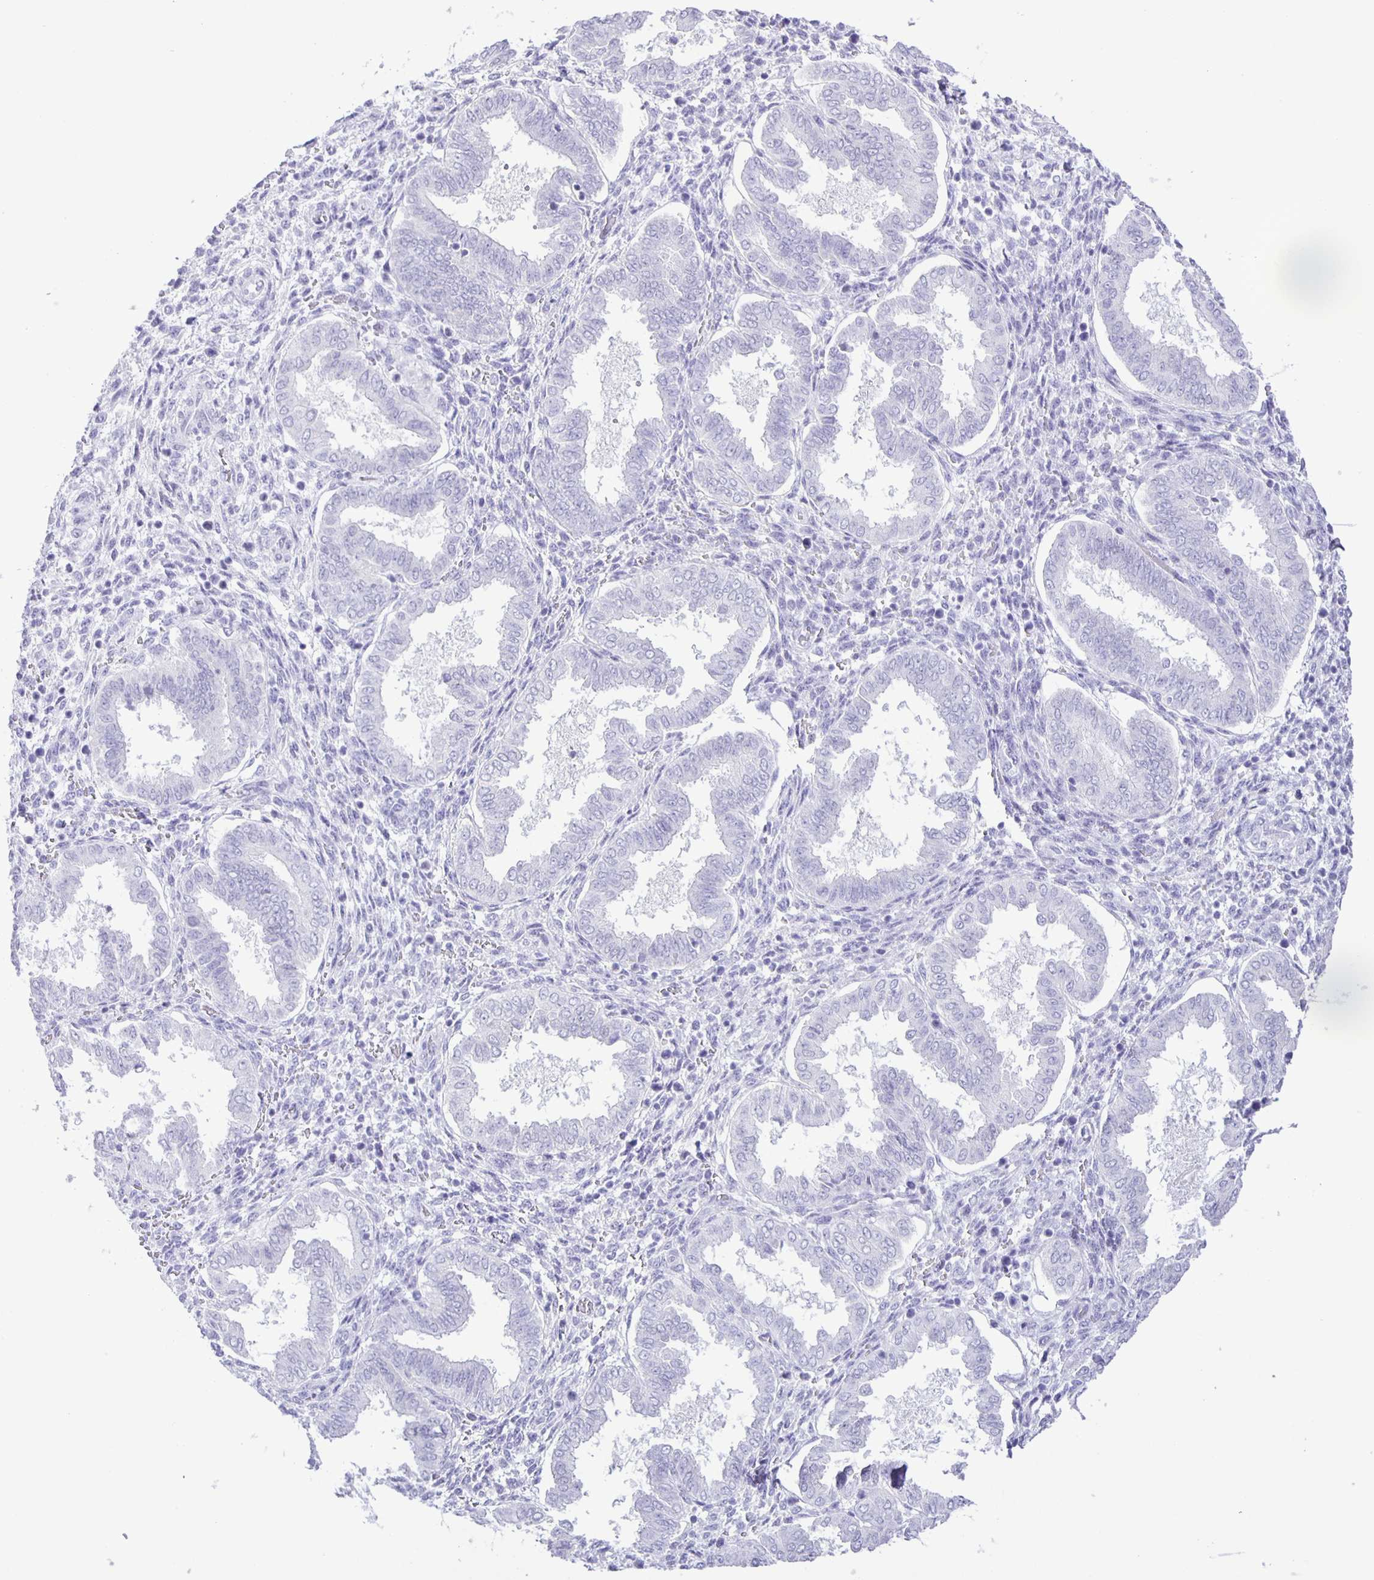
{"staining": {"intensity": "negative", "quantity": "none", "location": "none"}, "tissue": "endometrium", "cell_type": "Cells in endometrial stroma", "image_type": "normal", "snomed": [{"axis": "morphology", "description": "Normal tissue, NOS"}, {"axis": "topography", "description": "Endometrium"}], "caption": "This micrograph is of benign endometrium stained with immunohistochemistry (IHC) to label a protein in brown with the nuclei are counter-stained blue. There is no expression in cells in endometrial stroma.", "gene": "EZHIP", "patient": {"sex": "female", "age": 24}}